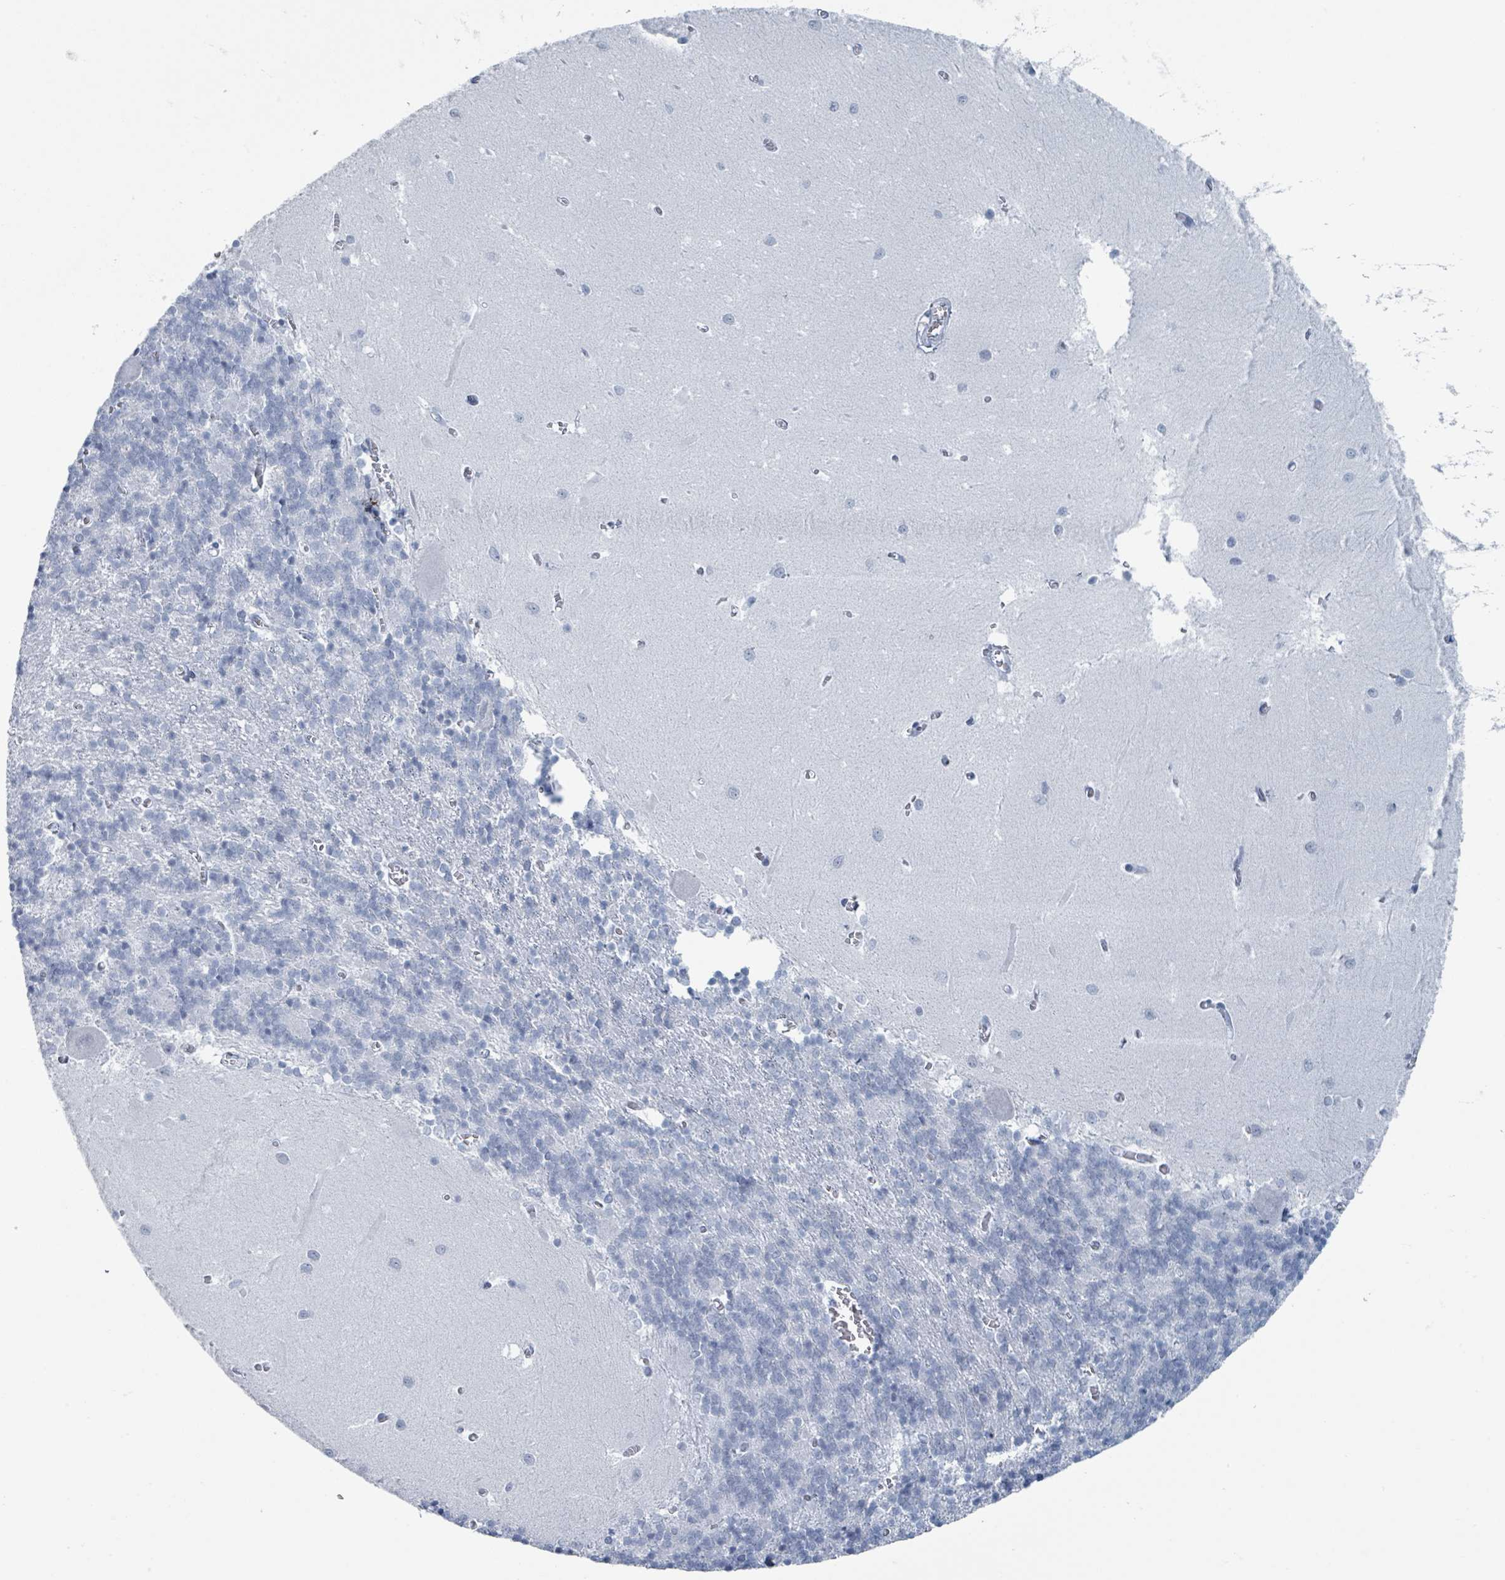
{"staining": {"intensity": "negative", "quantity": "none", "location": "none"}, "tissue": "cerebellum", "cell_type": "Cells in granular layer", "image_type": "normal", "snomed": [{"axis": "morphology", "description": "Normal tissue, NOS"}, {"axis": "topography", "description": "Cerebellum"}], "caption": "Immunohistochemical staining of unremarkable cerebellum displays no significant expression in cells in granular layer.", "gene": "GPR15LG", "patient": {"sex": "male", "age": 37}}